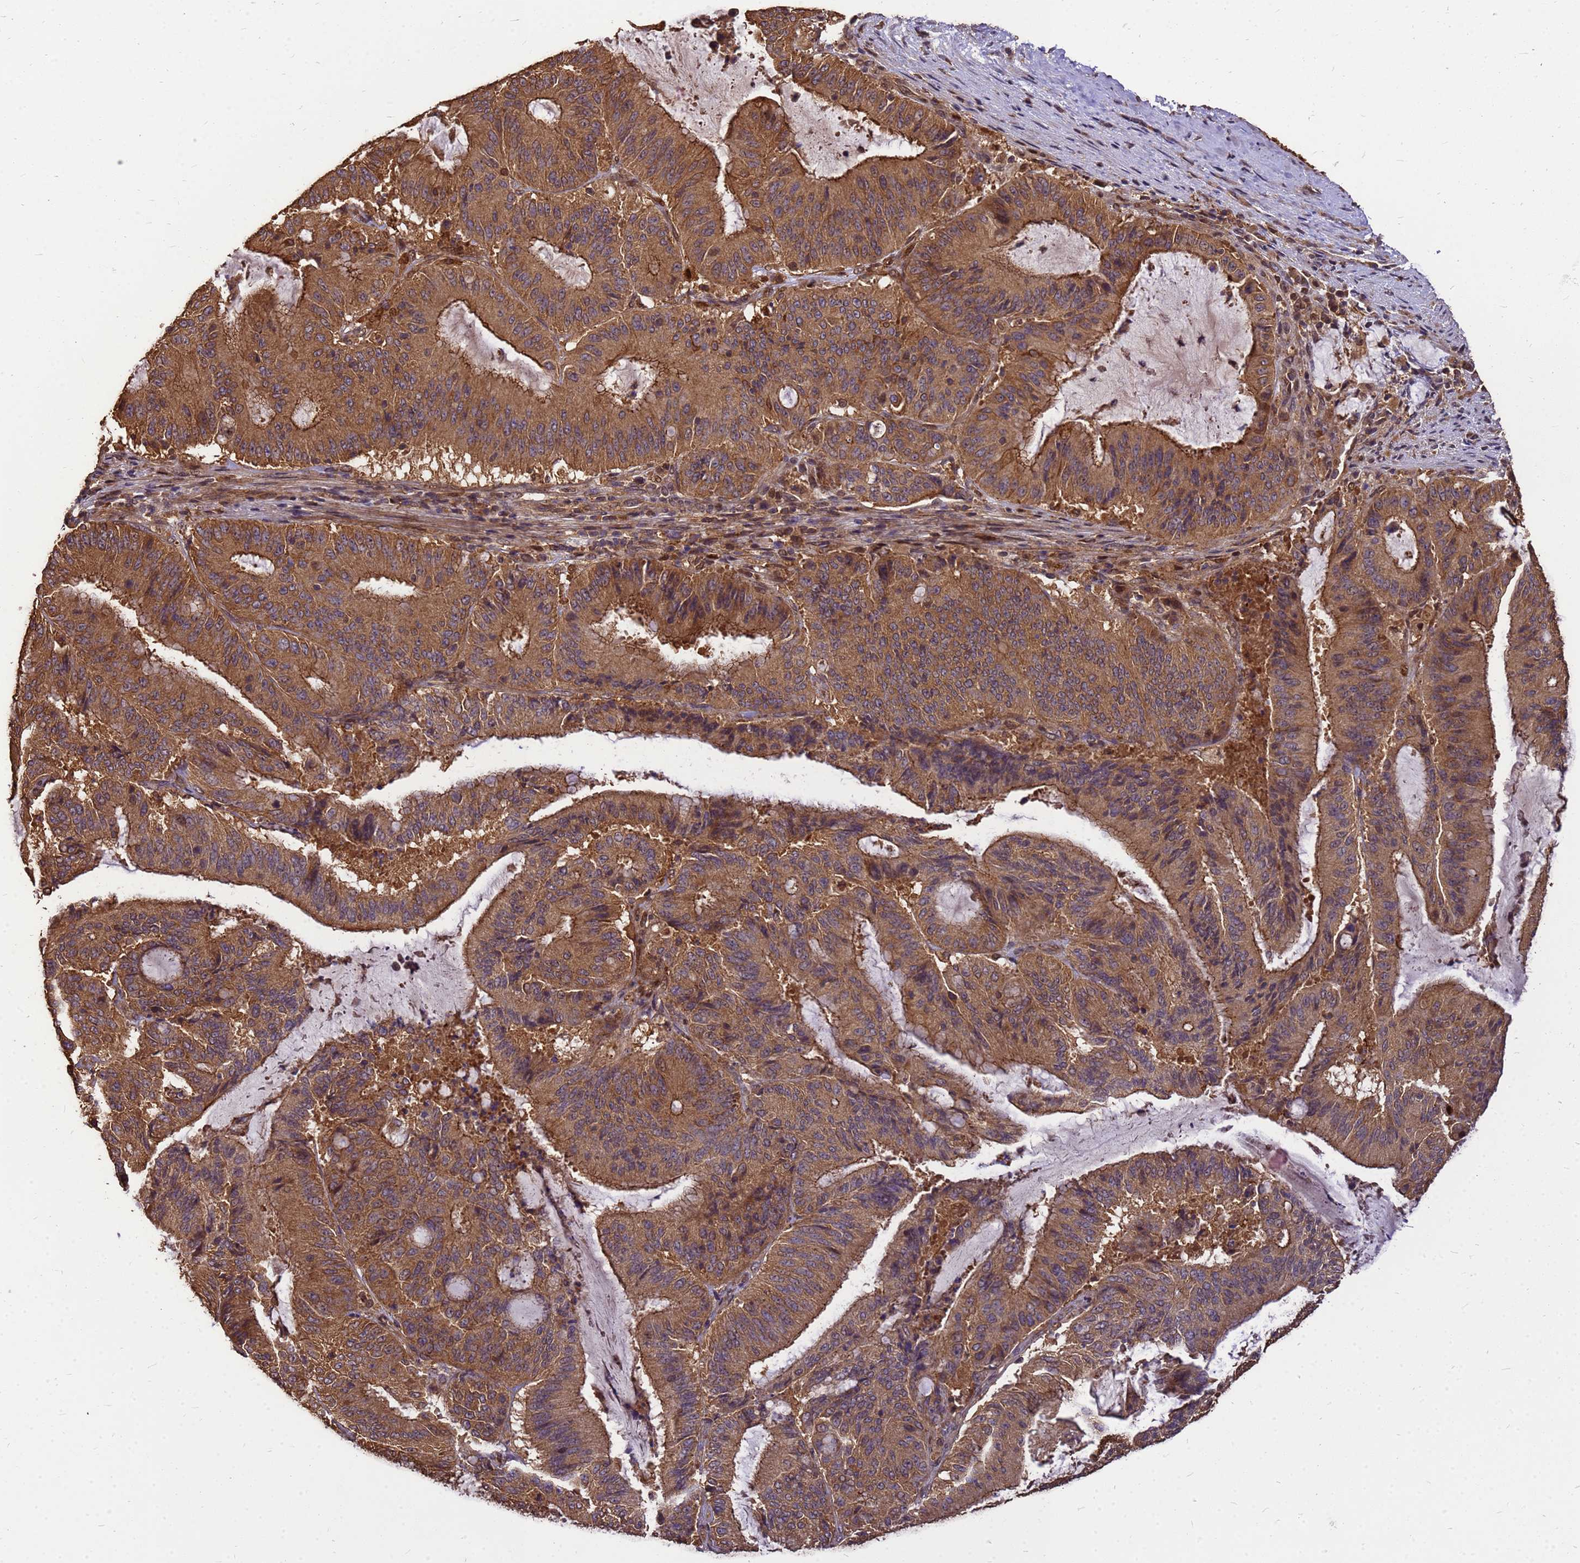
{"staining": {"intensity": "moderate", "quantity": ">75%", "location": "cytoplasmic/membranous"}, "tissue": "liver cancer", "cell_type": "Tumor cells", "image_type": "cancer", "snomed": [{"axis": "morphology", "description": "Normal tissue, NOS"}, {"axis": "morphology", "description": "Cholangiocarcinoma"}, {"axis": "topography", "description": "Liver"}, {"axis": "topography", "description": "Peripheral nerve tissue"}], "caption": "Protein staining exhibits moderate cytoplasmic/membranous staining in approximately >75% of tumor cells in liver cancer (cholangiocarcinoma).", "gene": "ZNF618", "patient": {"sex": "female", "age": 73}}